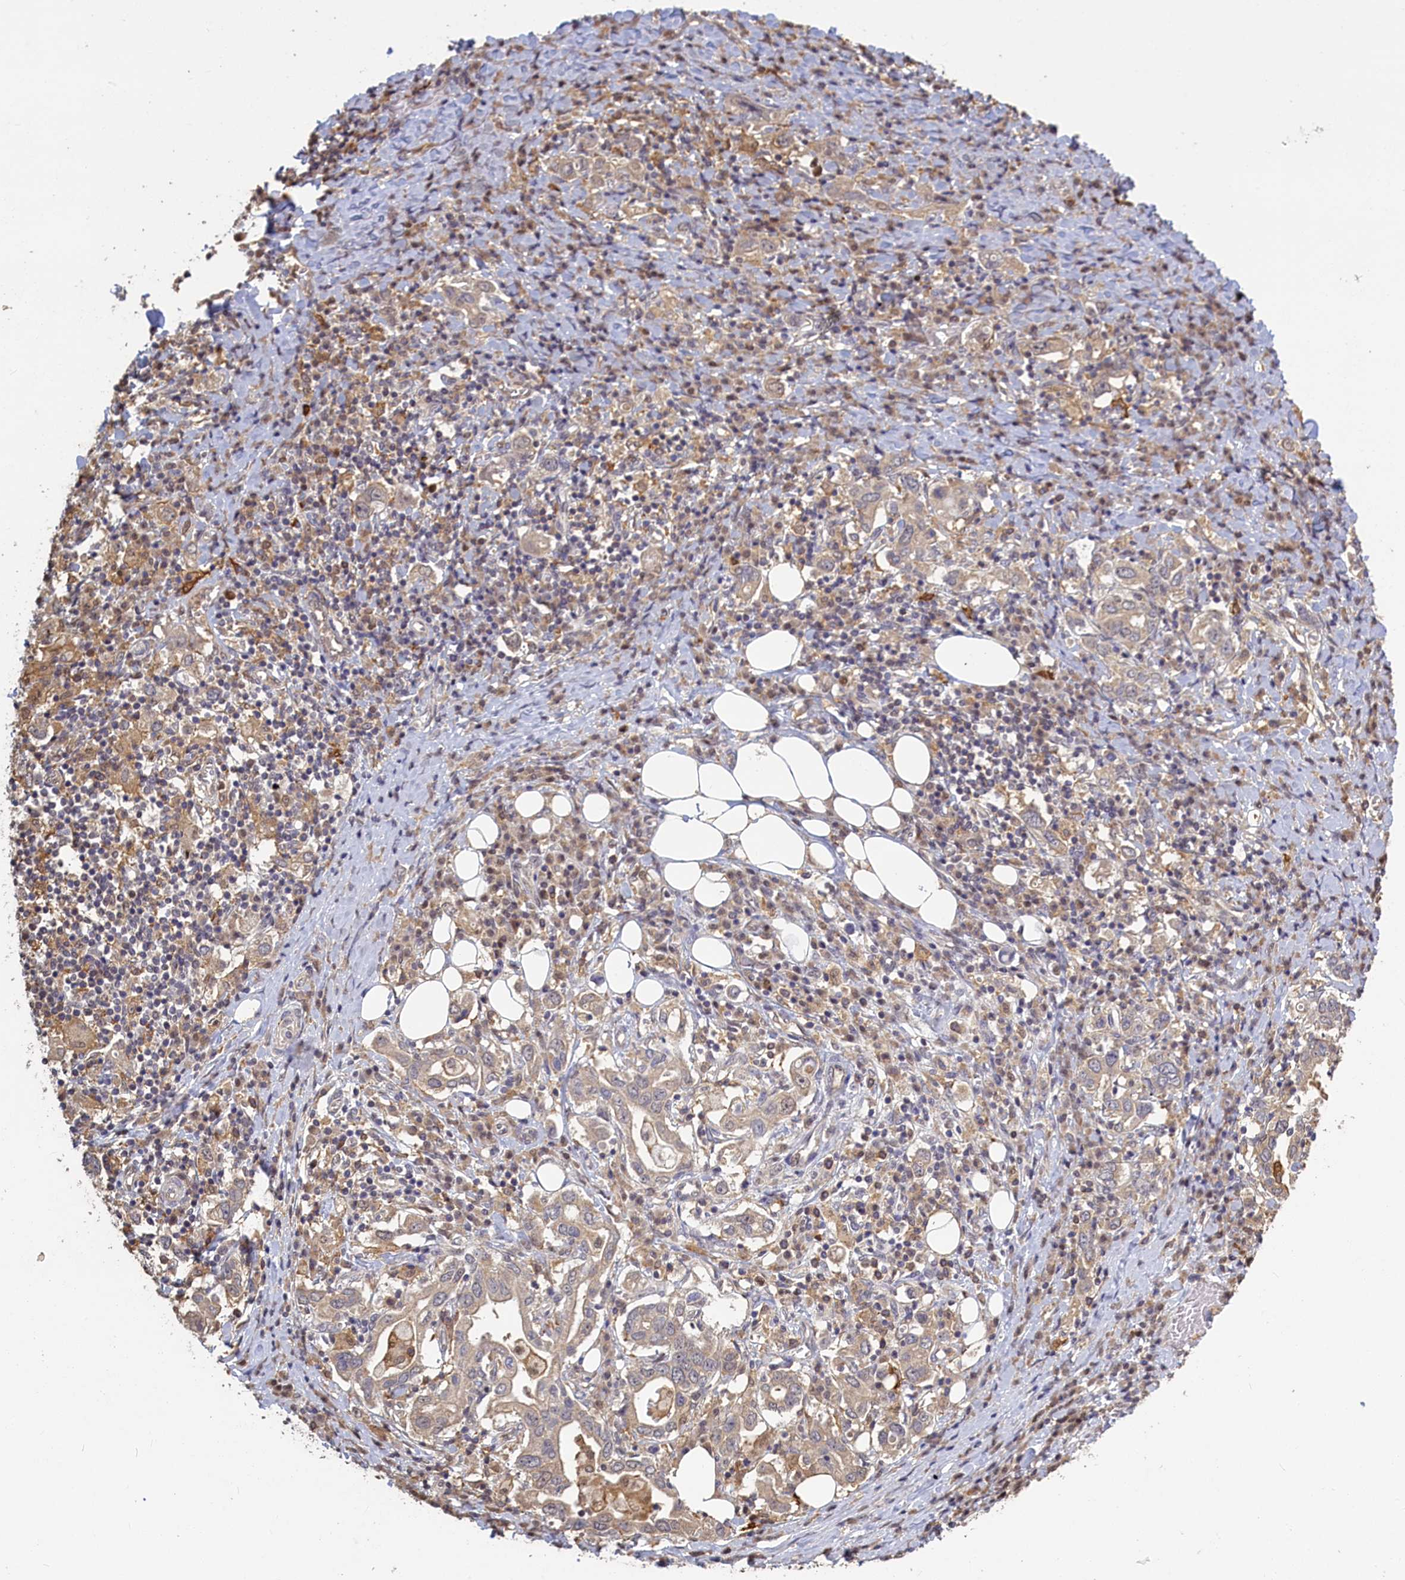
{"staining": {"intensity": "weak", "quantity": ">75%", "location": "cytoplasmic/membranous"}, "tissue": "stomach cancer", "cell_type": "Tumor cells", "image_type": "cancer", "snomed": [{"axis": "morphology", "description": "Adenocarcinoma, NOS"}, {"axis": "topography", "description": "Stomach, upper"}, {"axis": "topography", "description": "Stomach"}], "caption": "Weak cytoplasmic/membranous staining for a protein is present in about >75% of tumor cells of stomach adenocarcinoma using IHC.", "gene": "UCHL3", "patient": {"sex": "male", "age": 62}}